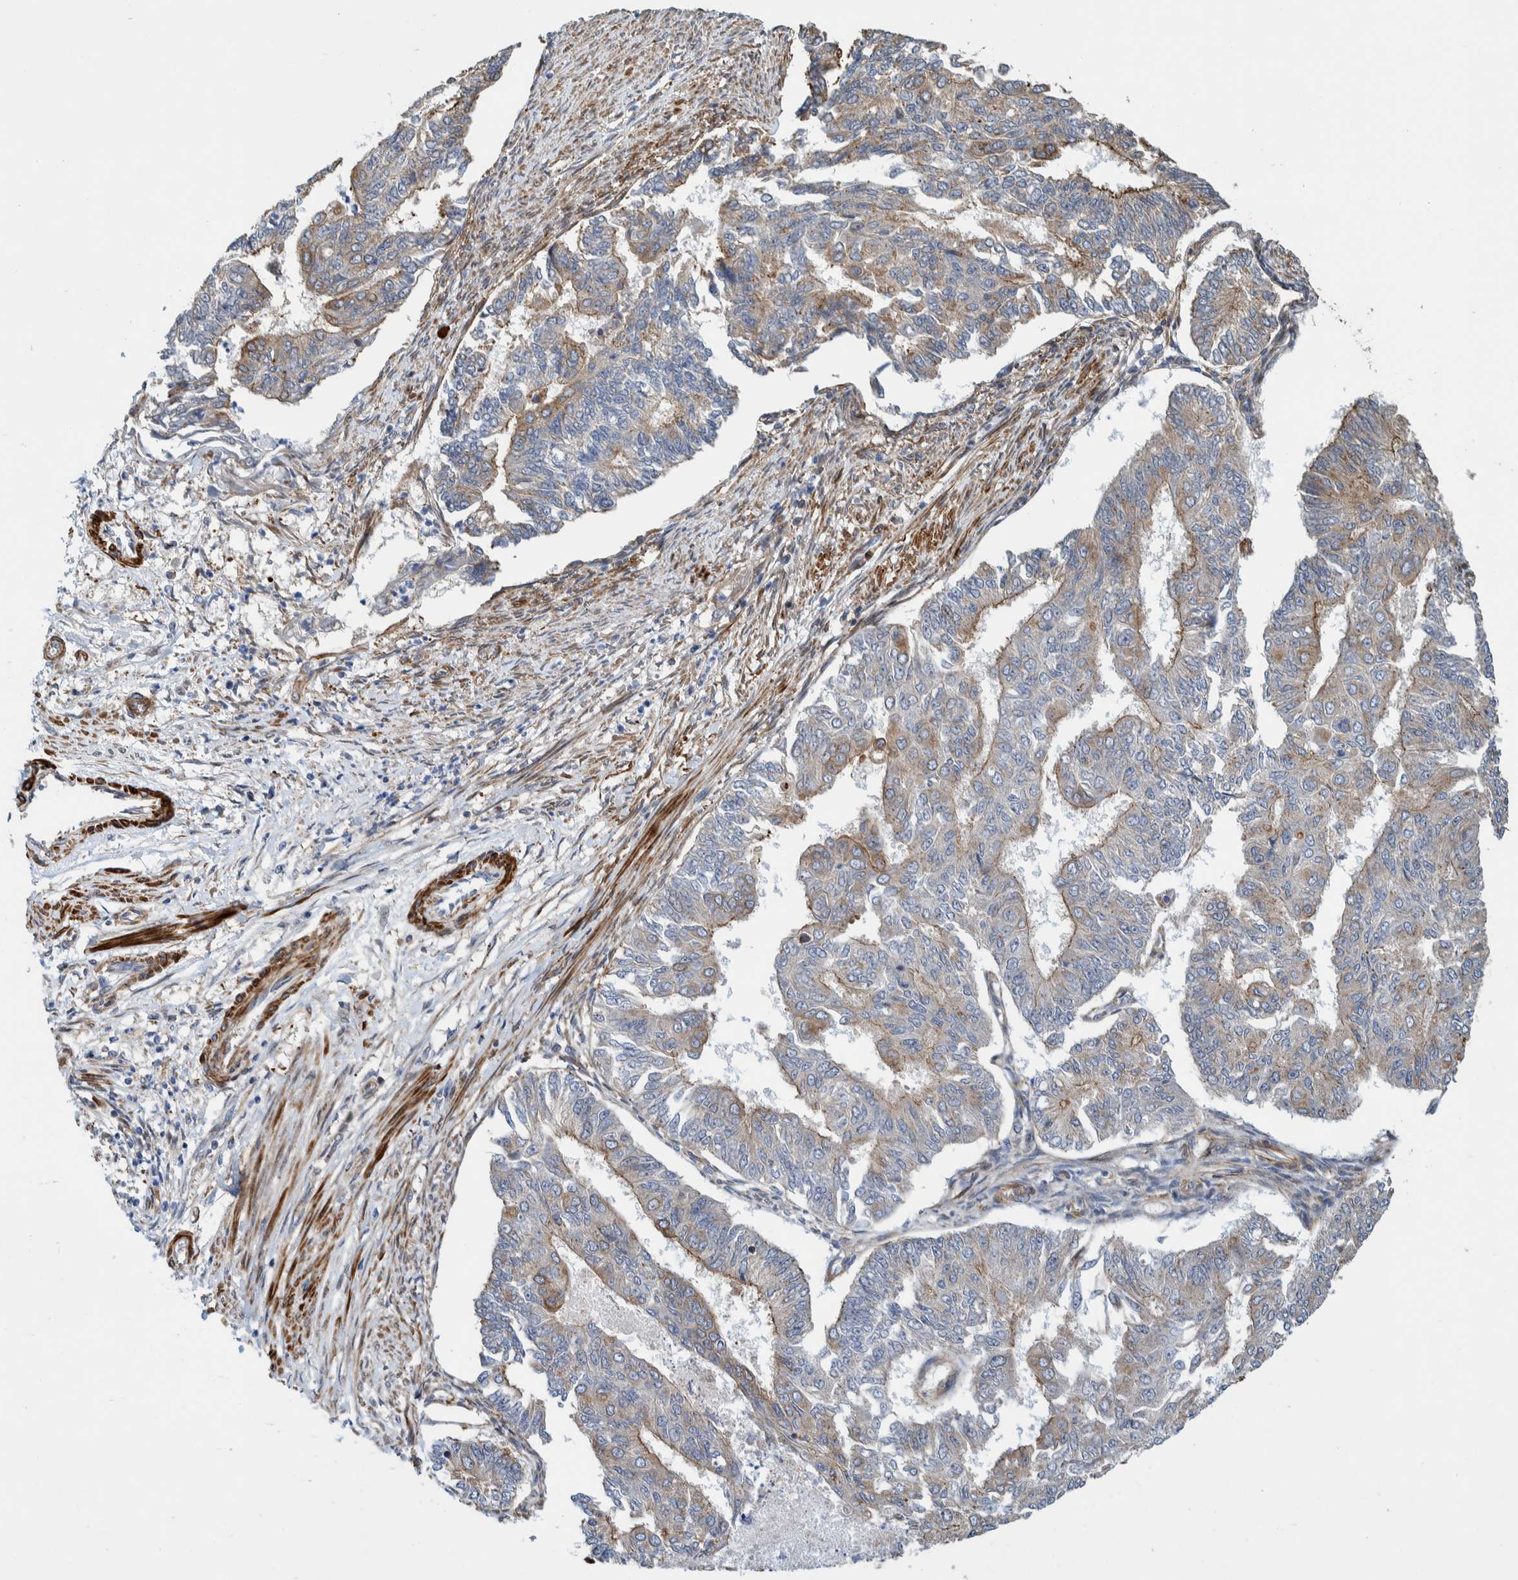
{"staining": {"intensity": "weak", "quantity": "25%-75%", "location": "cytoplasmic/membranous"}, "tissue": "endometrial cancer", "cell_type": "Tumor cells", "image_type": "cancer", "snomed": [{"axis": "morphology", "description": "Adenocarcinoma, NOS"}, {"axis": "topography", "description": "Endometrium"}], "caption": "IHC histopathology image of neoplastic tissue: endometrial adenocarcinoma stained using immunohistochemistry (IHC) reveals low levels of weak protein expression localized specifically in the cytoplasmic/membranous of tumor cells, appearing as a cytoplasmic/membranous brown color.", "gene": "CCDC57", "patient": {"sex": "female", "age": 32}}